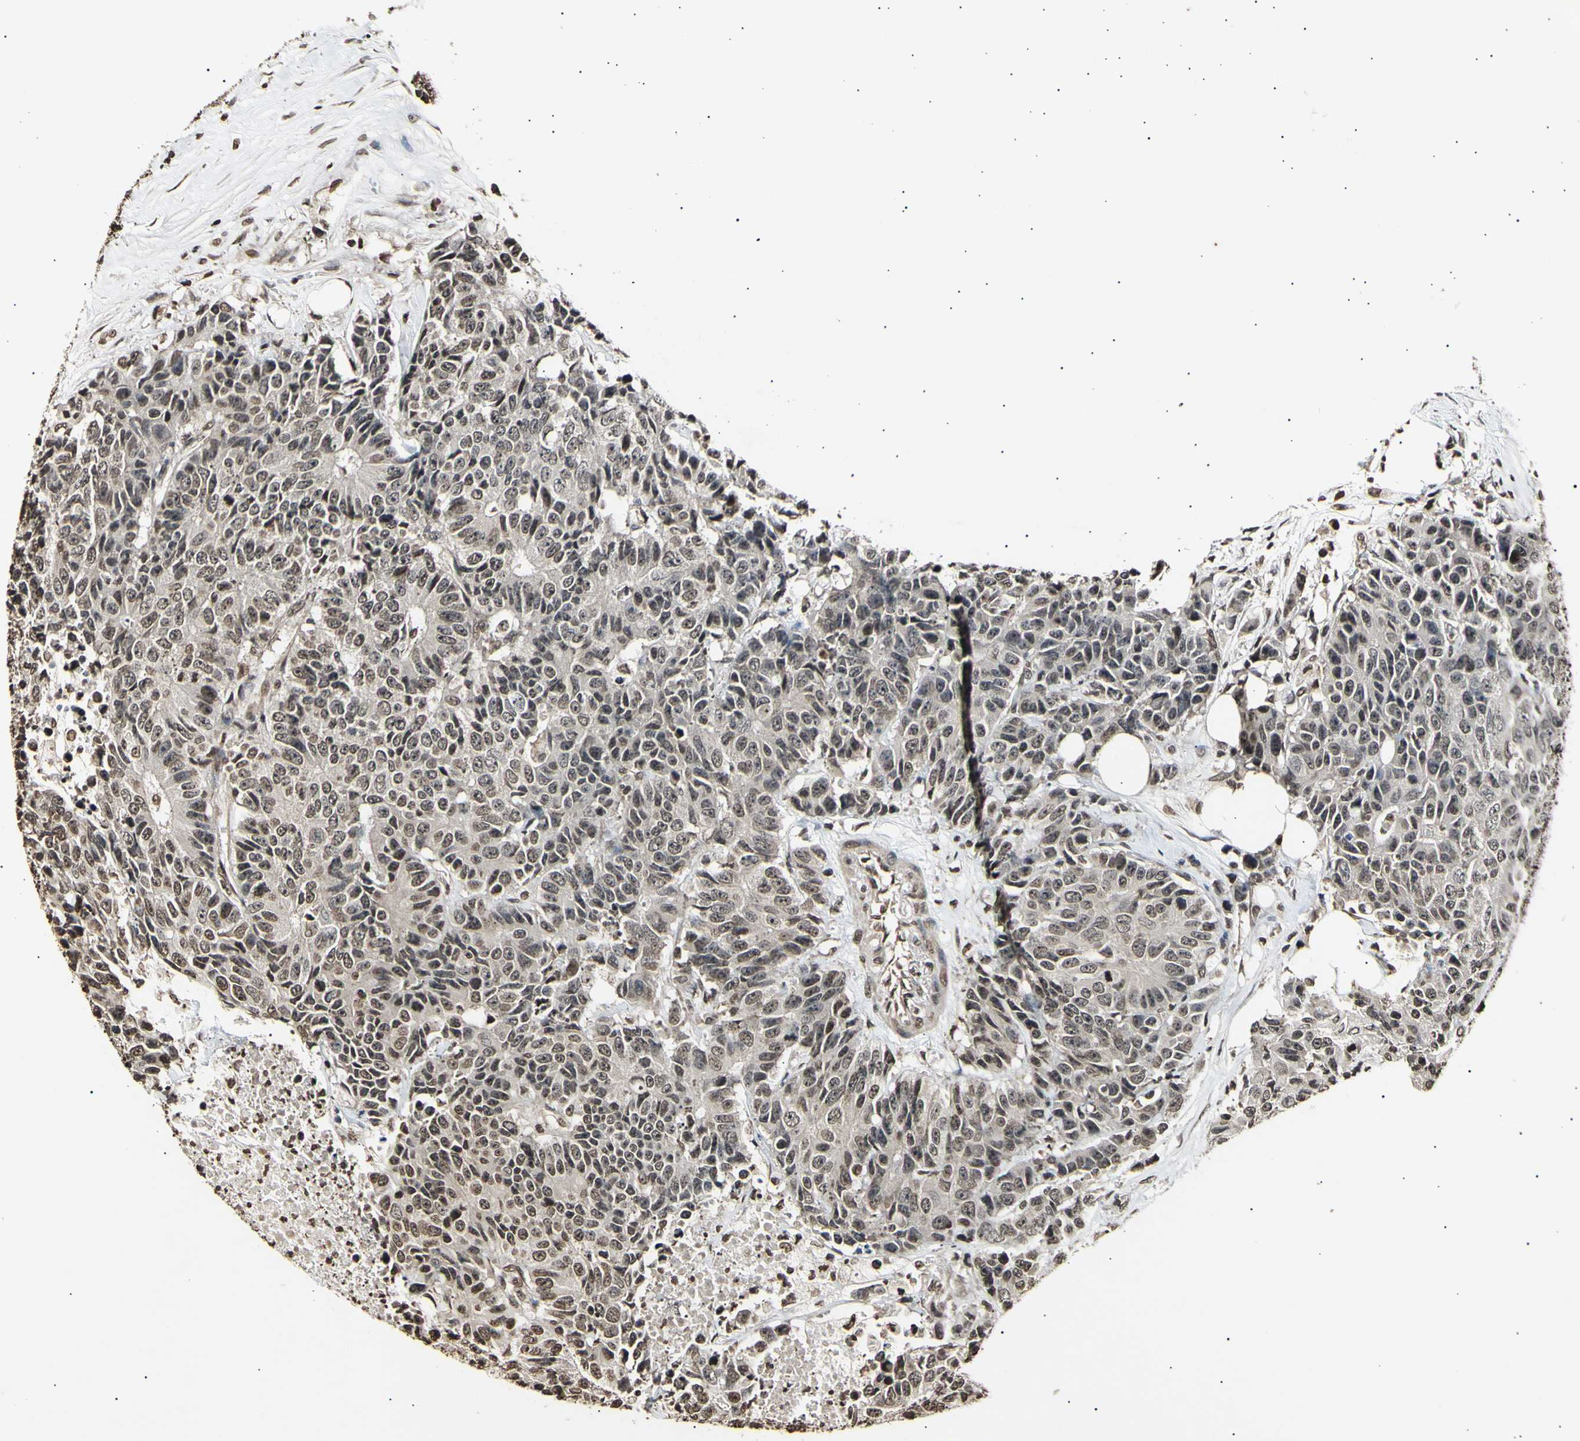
{"staining": {"intensity": "moderate", "quantity": ">75%", "location": "cytoplasmic/membranous,nuclear"}, "tissue": "colorectal cancer", "cell_type": "Tumor cells", "image_type": "cancer", "snomed": [{"axis": "morphology", "description": "Adenocarcinoma, NOS"}, {"axis": "topography", "description": "Colon"}], "caption": "Moderate cytoplasmic/membranous and nuclear positivity for a protein is present in approximately >75% of tumor cells of colorectal adenocarcinoma using IHC.", "gene": "ANAPC7", "patient": {"sex": "female", "age": 86}}